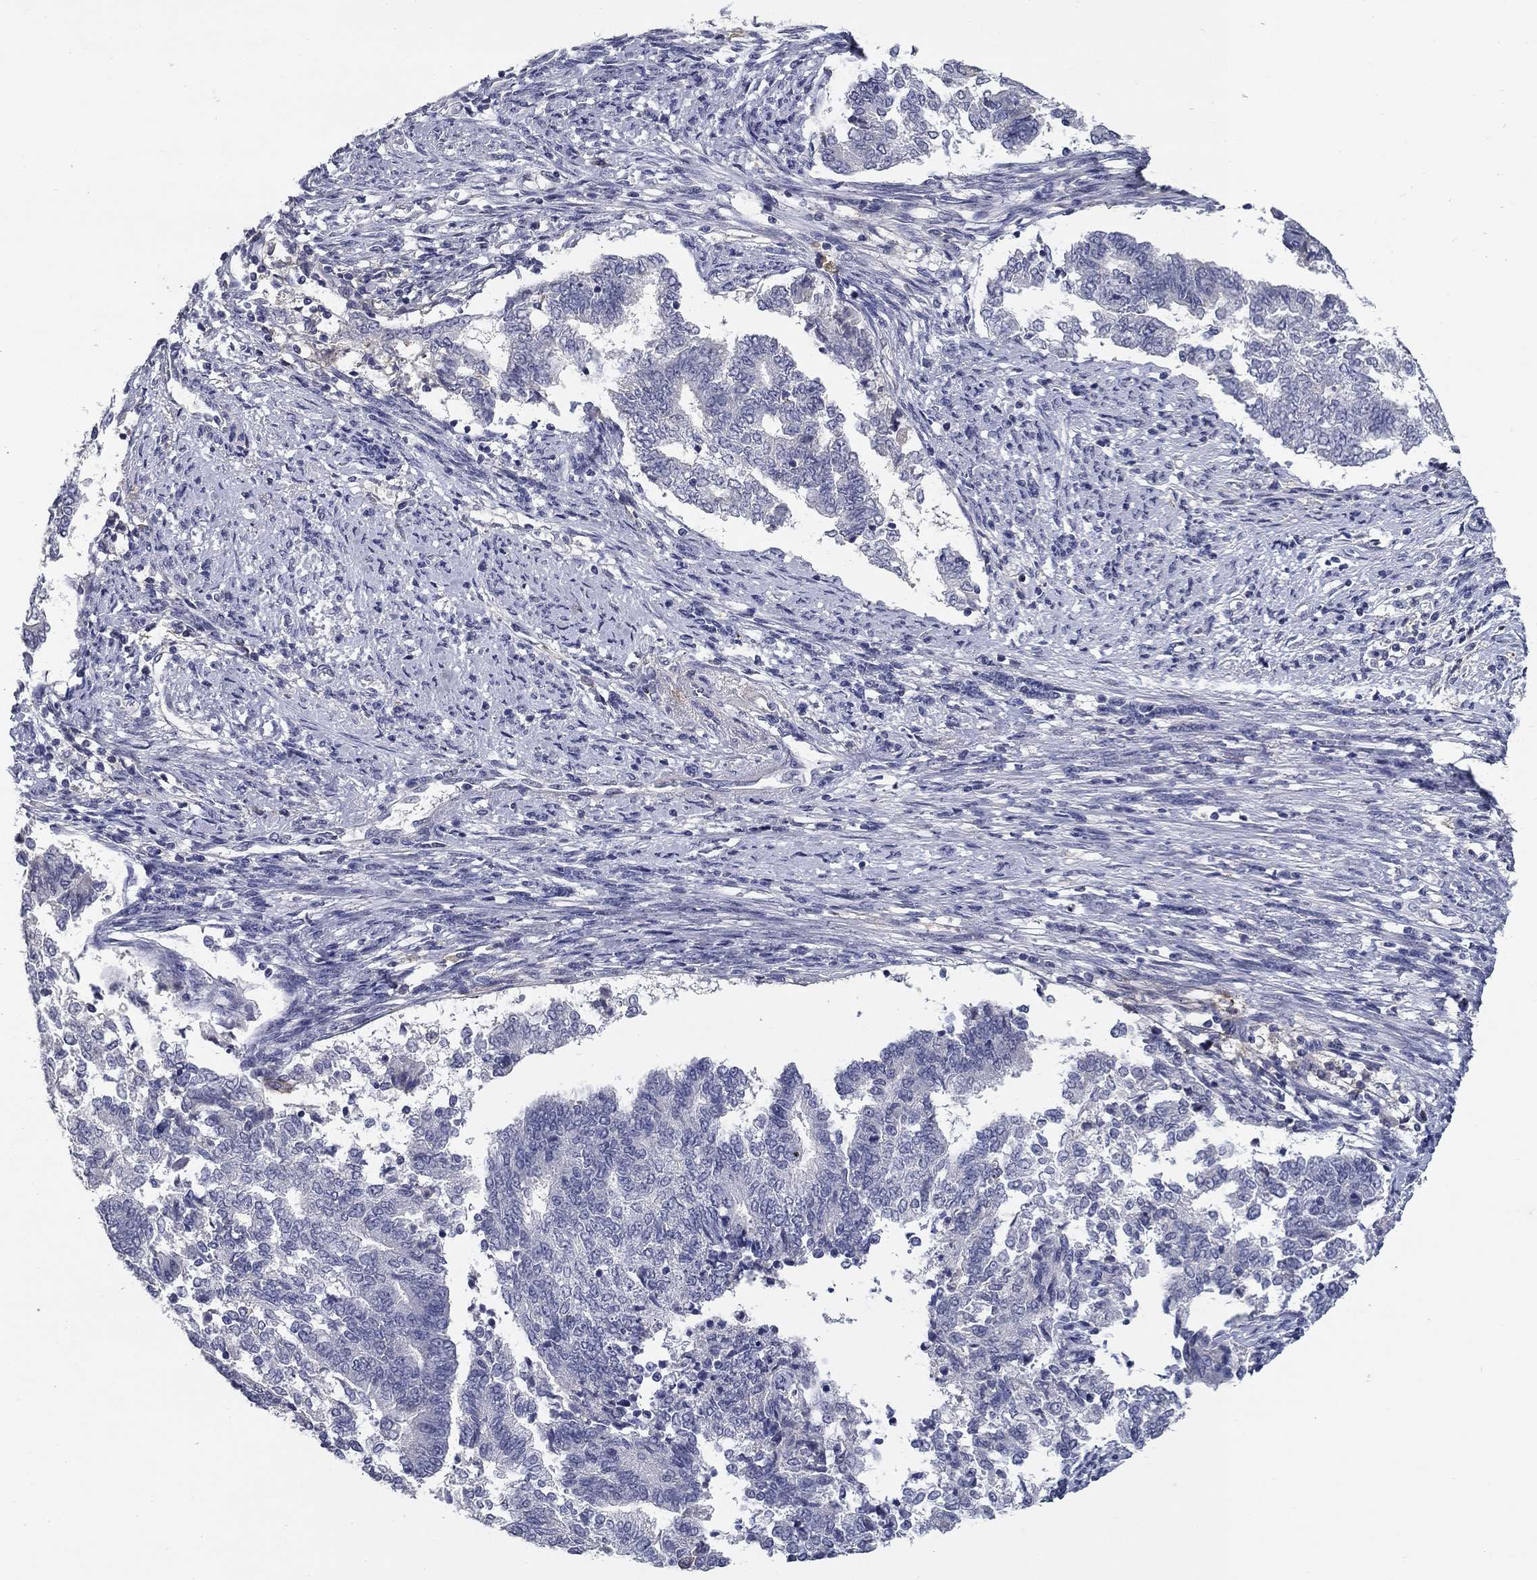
{"staining": {"intensity": "negative", "quantity": "none", "location": "none"}, "tissue": "endometrial cancer", "cell_type": "Tumor cells", "image_type": "cancer", "snomed": [{"axis": "morphology", "description": "Adenocarcinoma, NOS"}, {"axis": "topography", "description": "Endometrium"}], "caption": "This micrograph is of endometrial cancer (adenocarcinoma) stained with IHC to label a protein in brown with the nuclei are counter-stained blue. There is no staining in tumor cells.", "gene": "CD274", "patient": {"sex": "female", "age": 65}}